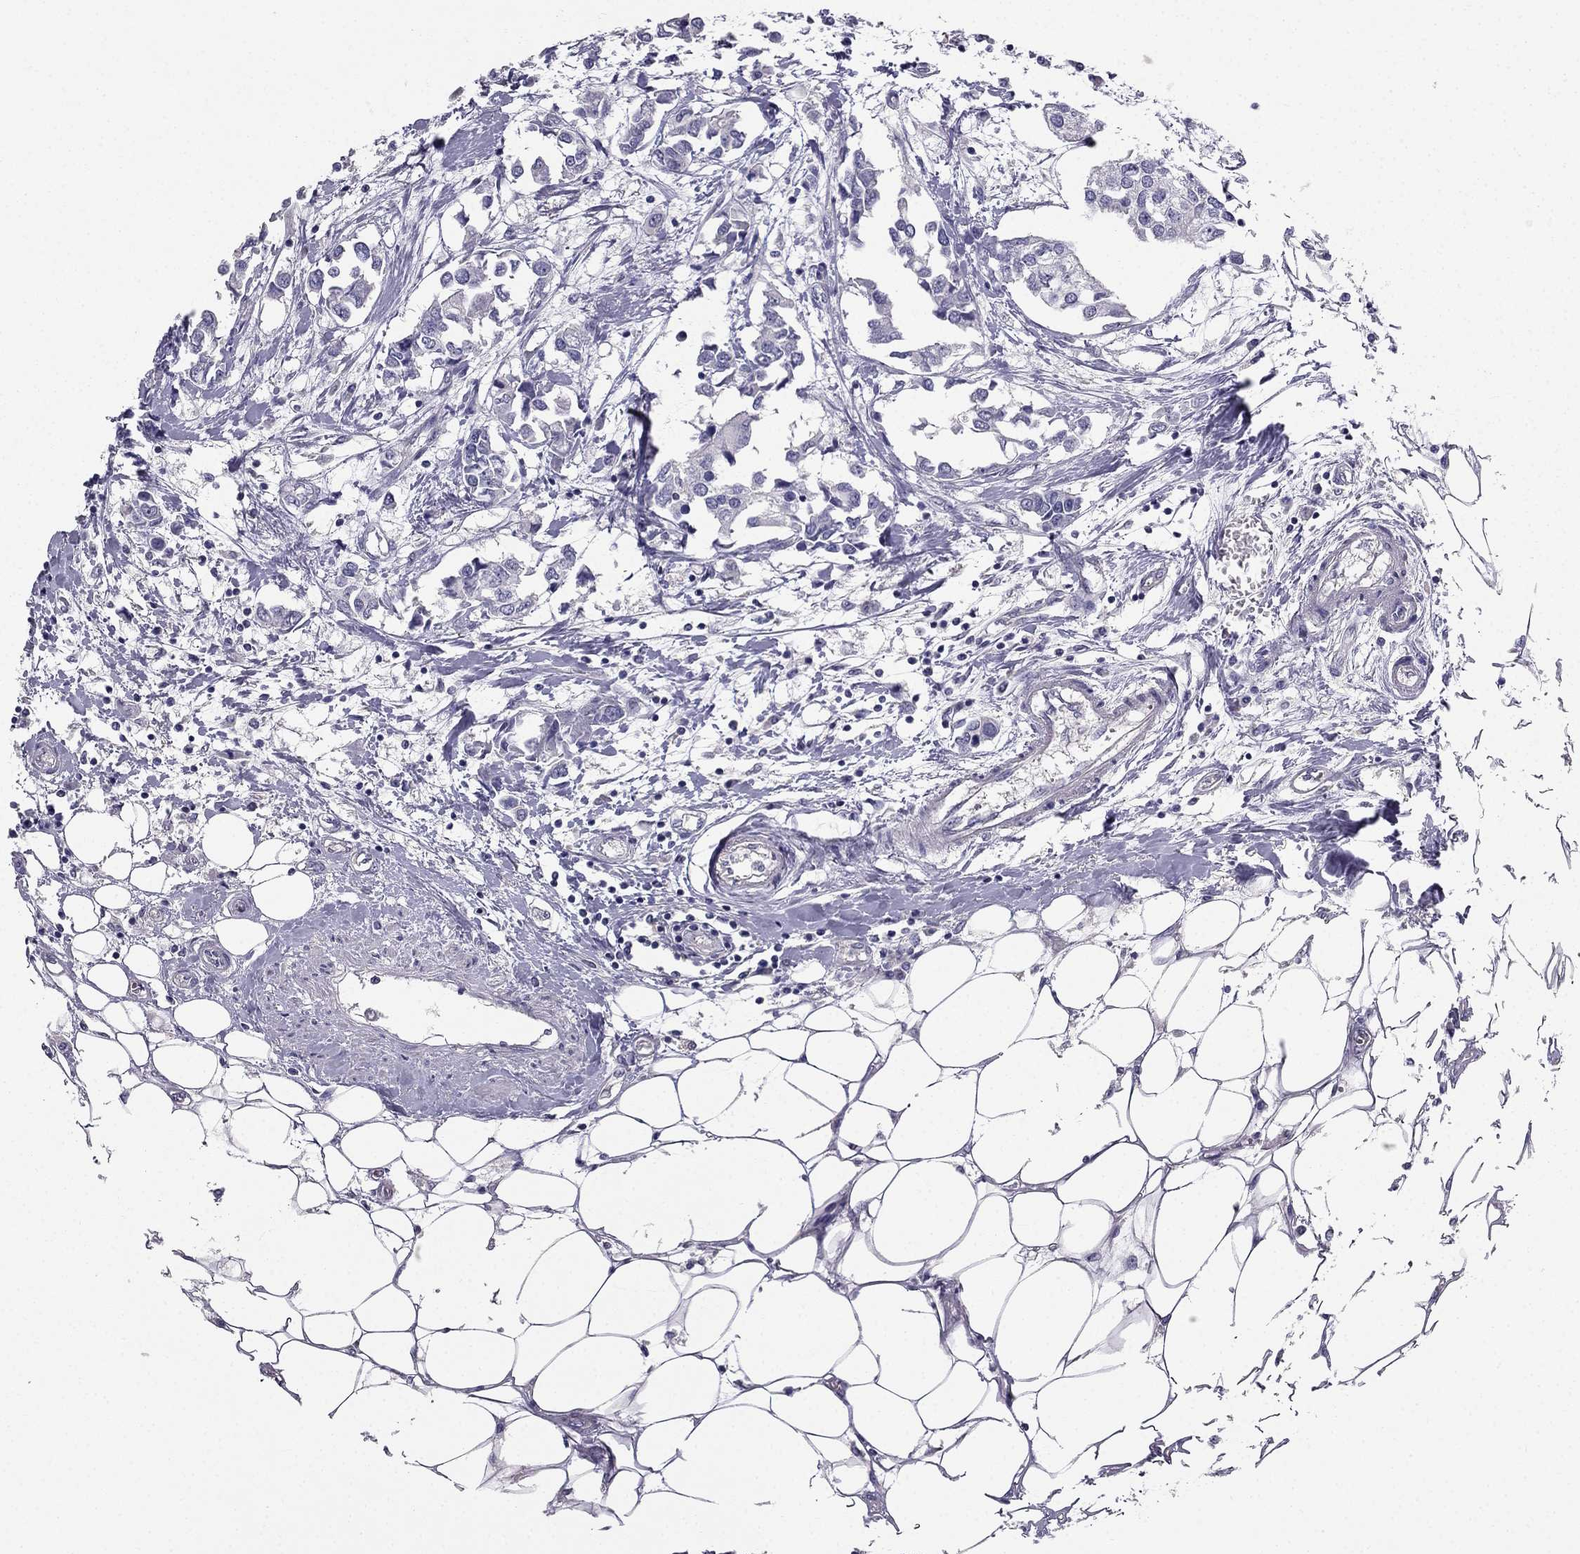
{"staining": {"intensity": "negative", "quantity": "none", "location": "none"}, "tissue": "breast cancer", "cell_type": "Tumor cells", "image_type": "cancer", "snomed": [{"axis": "morphology", "description": "Duct carcinoma"}, {"axis": "topography", "description": "Breast"}], "caption": "The histopathology image demonstrates no staining of tumor cells in breast cancer (invasive ductal carcinoma). (DAB (3,3'-diaminobenzidine) immunohistochemistry with hematoxylin counter stain).", "gene": "HSFX1", "patient": {"sex": "female", "age": 83}}